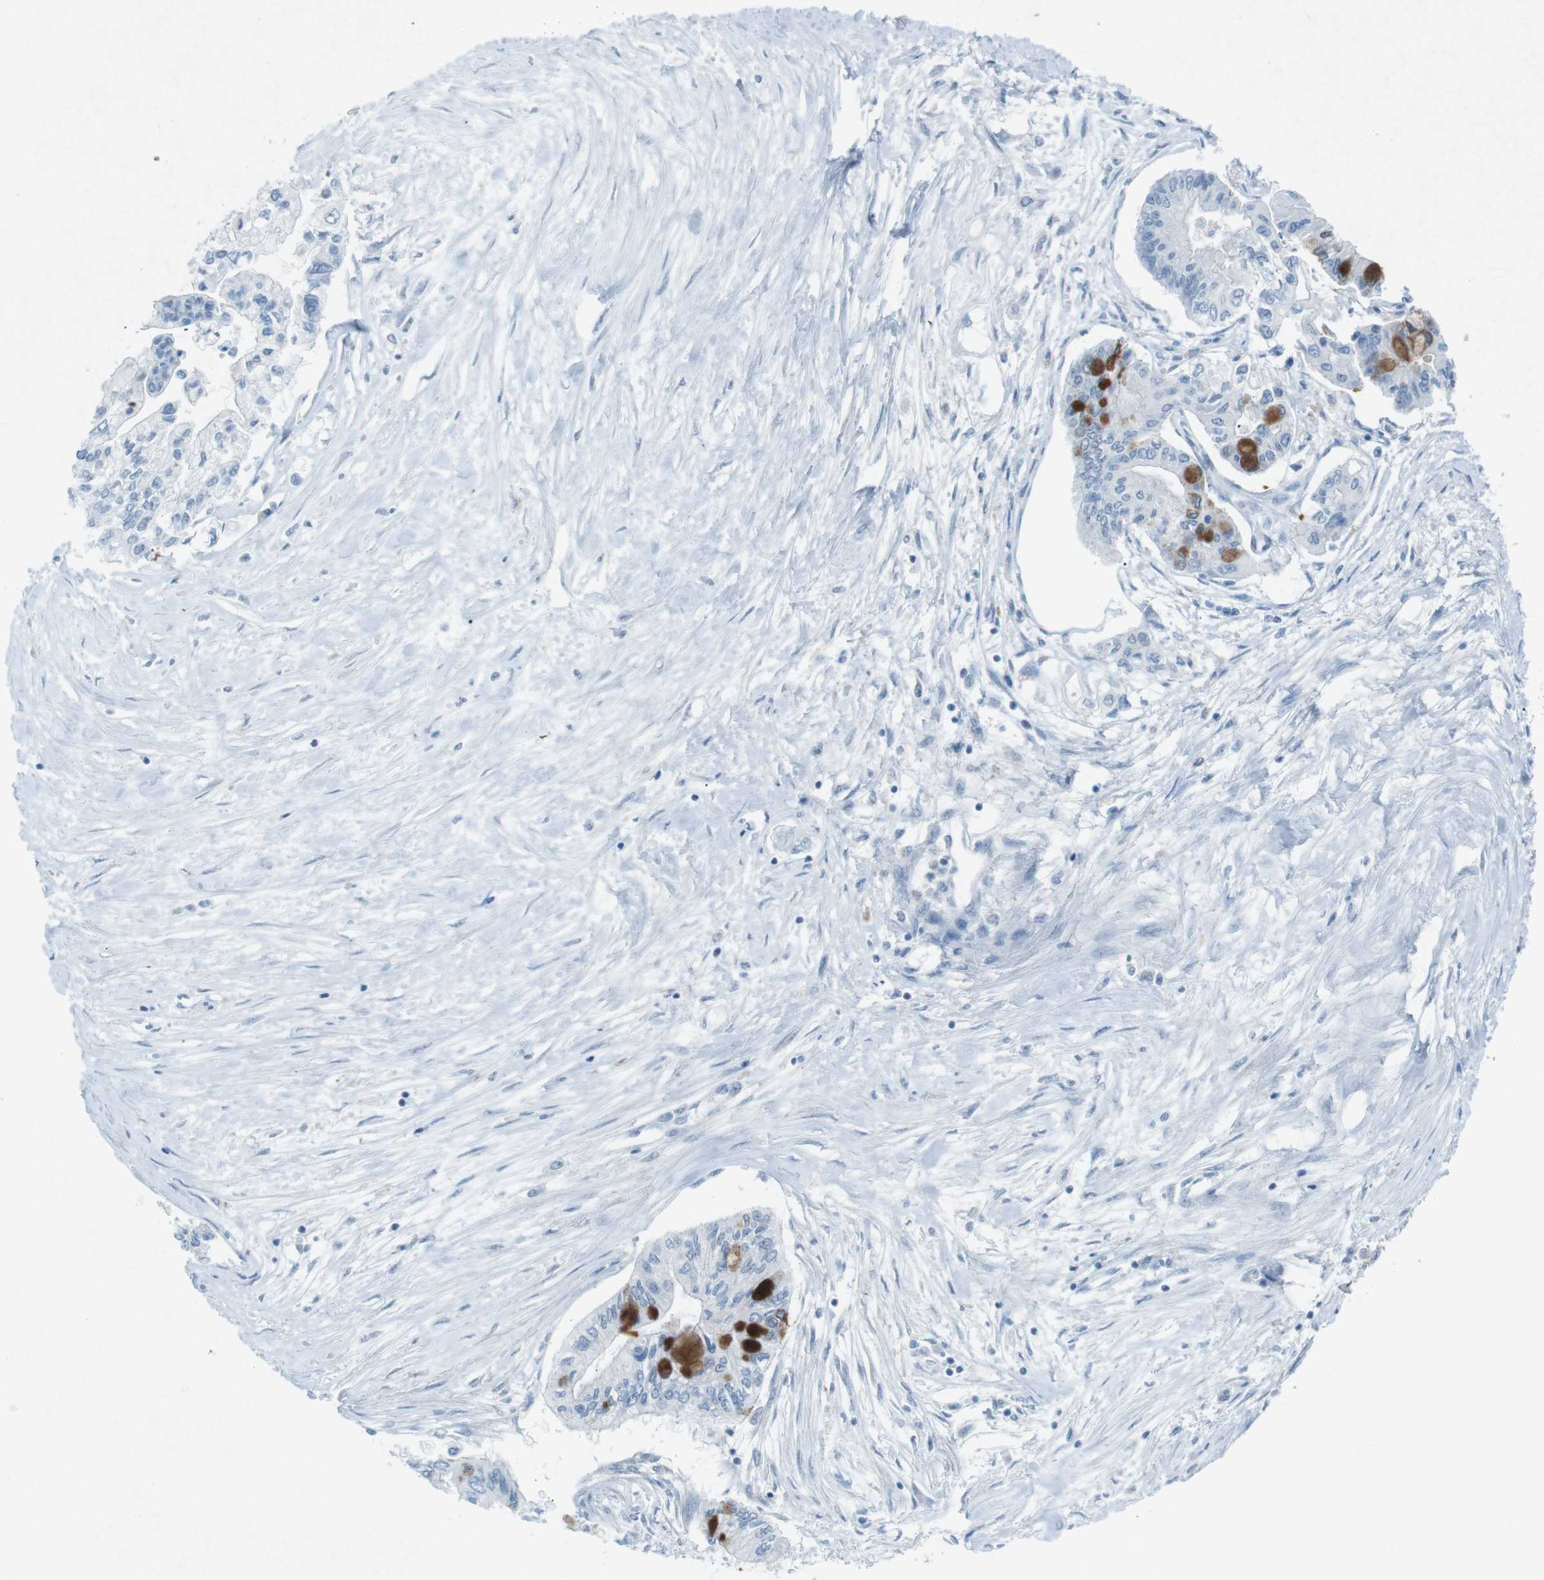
{"staining": {"intensity": "strong", "quantity": "<25%", "location": "cytoplasmic/membranous"}, "tissue": "pancreatic cancer", "cell_type": "Tumor cells", "image_type": "cancer", "snomed": [{"axis": "morphology", "description": "Adenocarcinoma, NOS"}, {"axis": "topography", "description": "Pancreas"}], "caption": "This is an image of IHC staining of pancreatic adenocarcinoma, which shows strong staining in the cytoplasmic/membranous of tumor cells.", "gene": "FCRLA", "patient": {"sex": "female", "age": 77}}